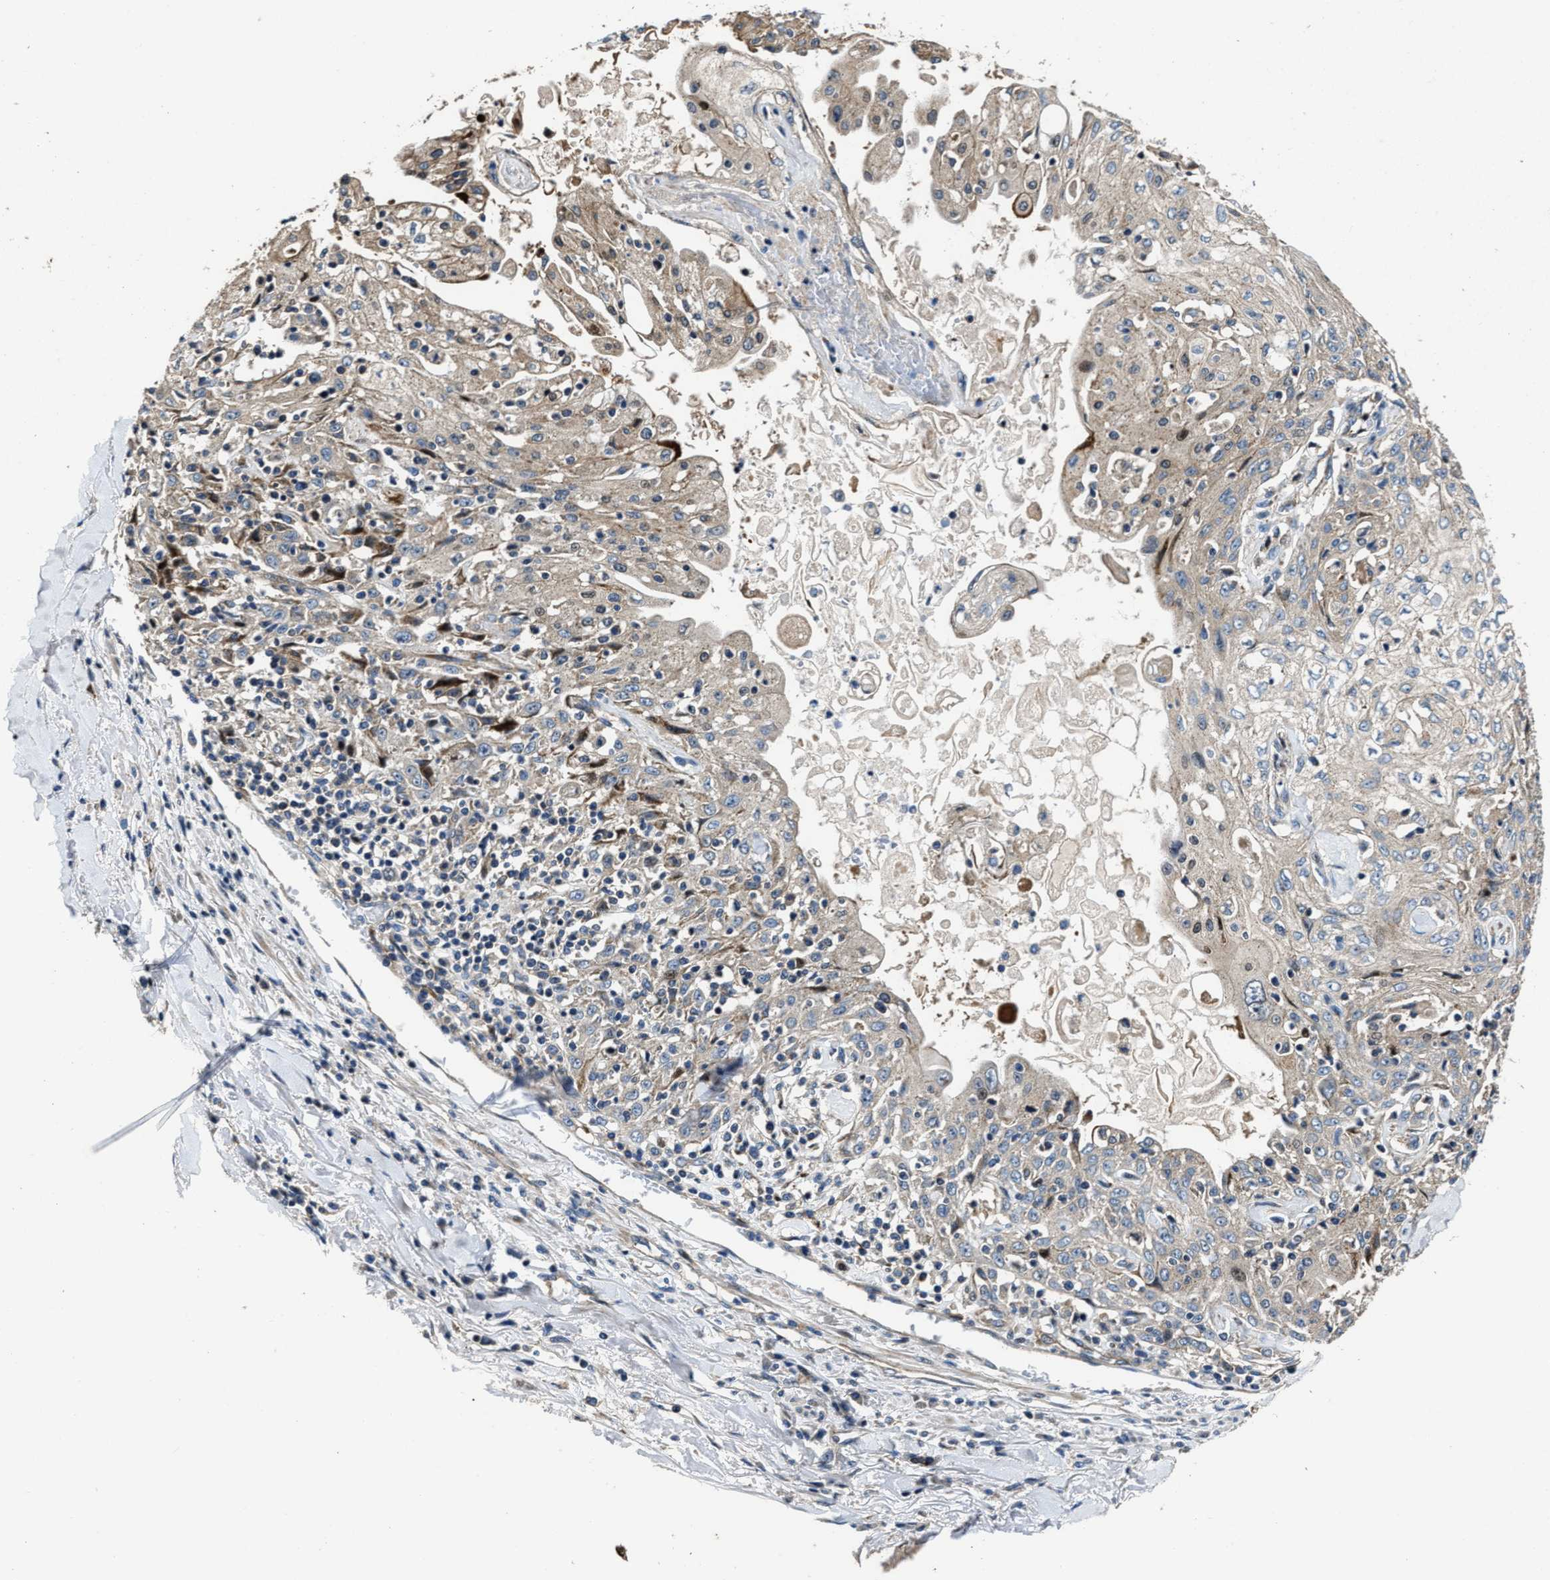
{"staining": {"intensity": "negative", "quantity": "none", "location": "none"}, "tissue": "skin cancer", "cell_type": "Tumor cells", "image_type": "cancer", "snomed": [{"axis": "morphology", "description": "Squamous cell carcinoma, NOS"}, {"axis": "morphology", "description": "Squamous cell carcinoma, metastatic, NOS"}, {"axis": "topography", "description": "Skin"}, {"axis": "topography", "description": "Lymph node"}], "caption": "Immunohistochemical staining of squamous cell carcinoma (skin) exhibits no significant staining in tumor cells.", "gene": "PTAR1", "patient": {"sex": "male", "age": 75}}